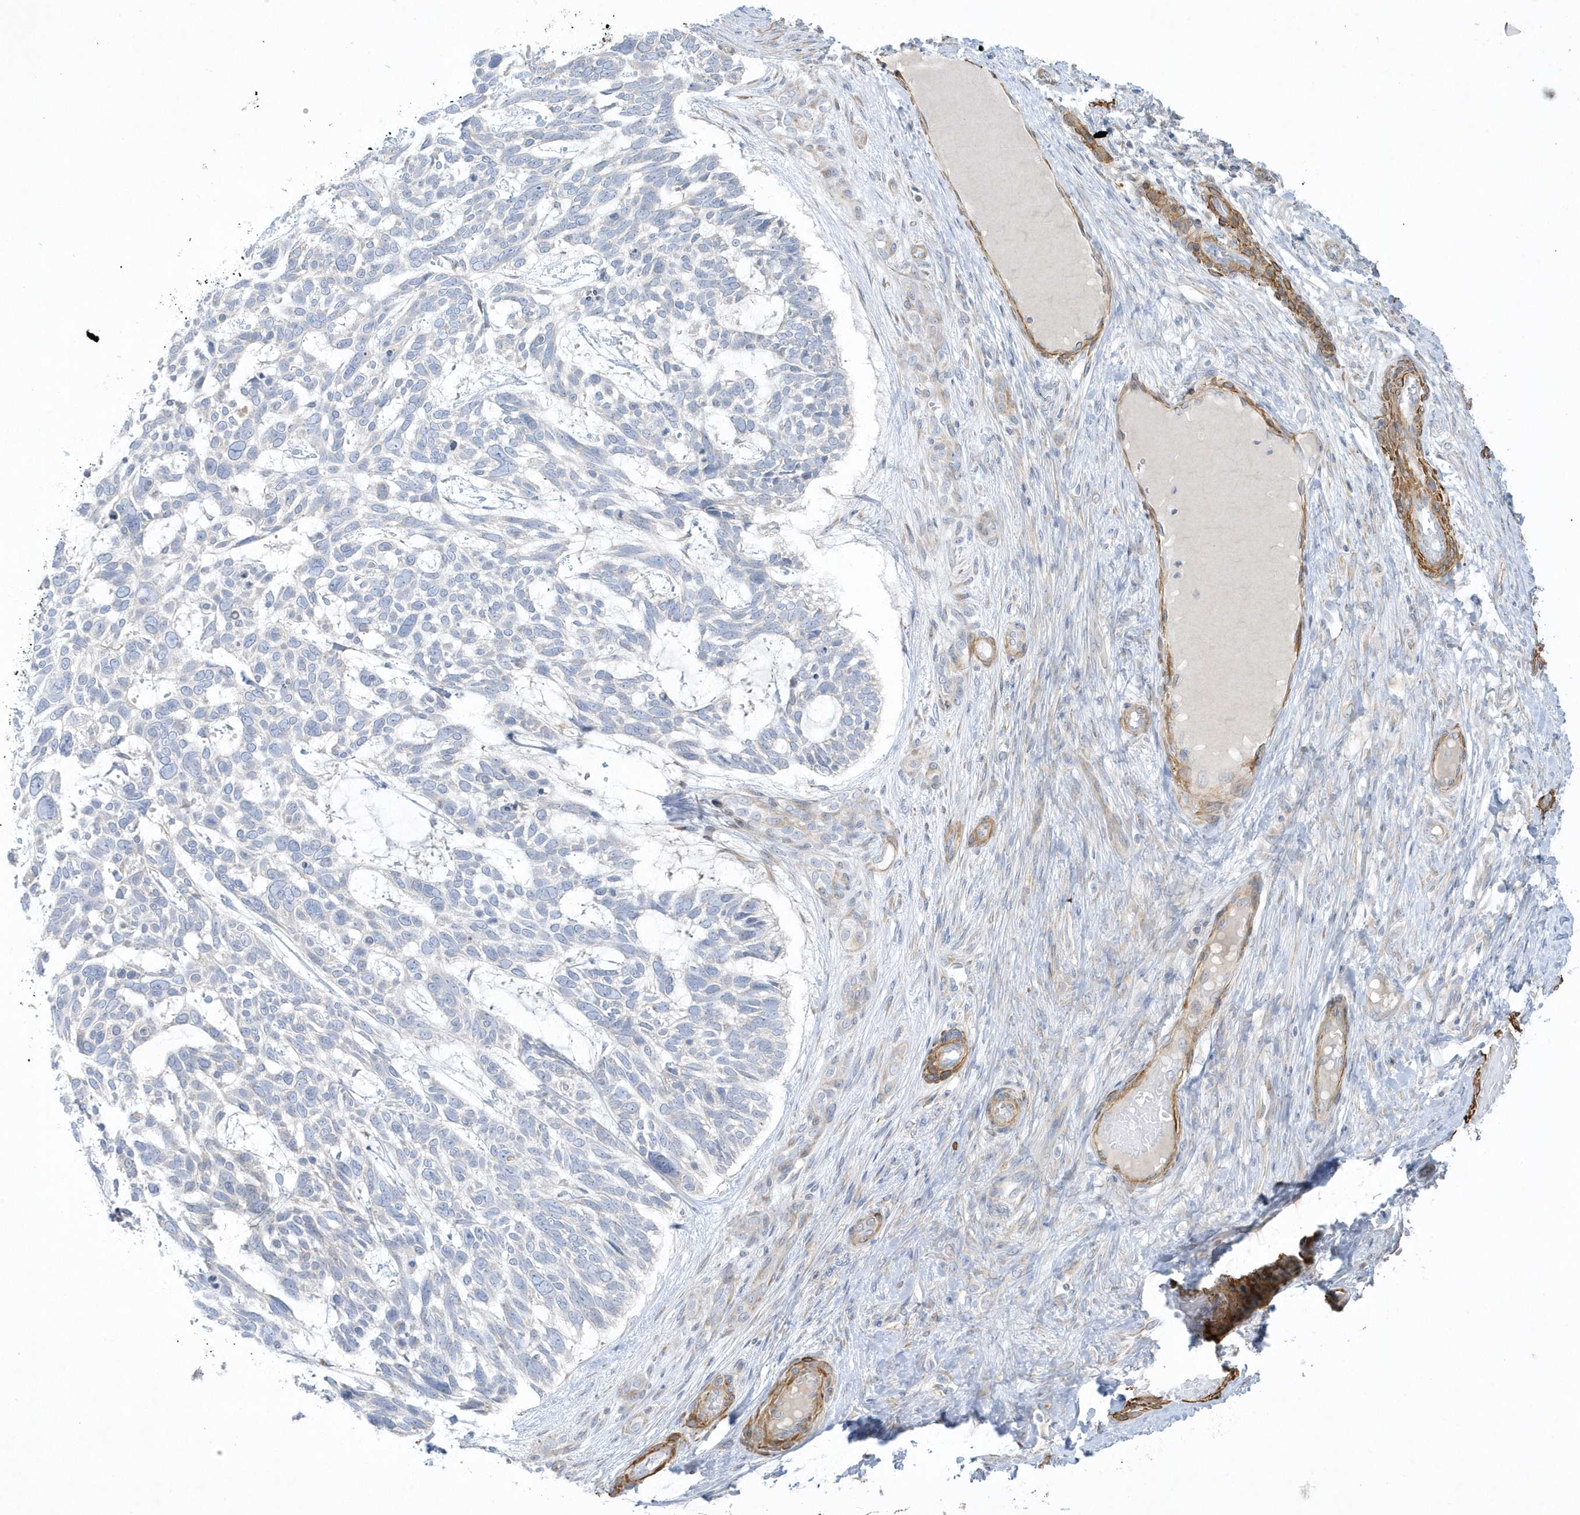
{"staining": {"intensity": "negative", "quantity": "none", "location": "none"}, "tissue": "skin cancer", "cell_type": "Tumor cells", "image_type": "cancer", "snomed": [{"axis": "morphology", "description": "Basal cell carcinoma"}, {"axis": "topography", "description": "Skin"}], "caption": "Immunohistochemistry (IHC) of basal cell carcinoma (skin) shows no staining in tumor cells. (Brightfield microscopy of DAB (3,3'-diaminobenzidine) immunohistochemistry at high magnification).", "gene": "THADA", "patient": {"sex": "male", "age": 88}}